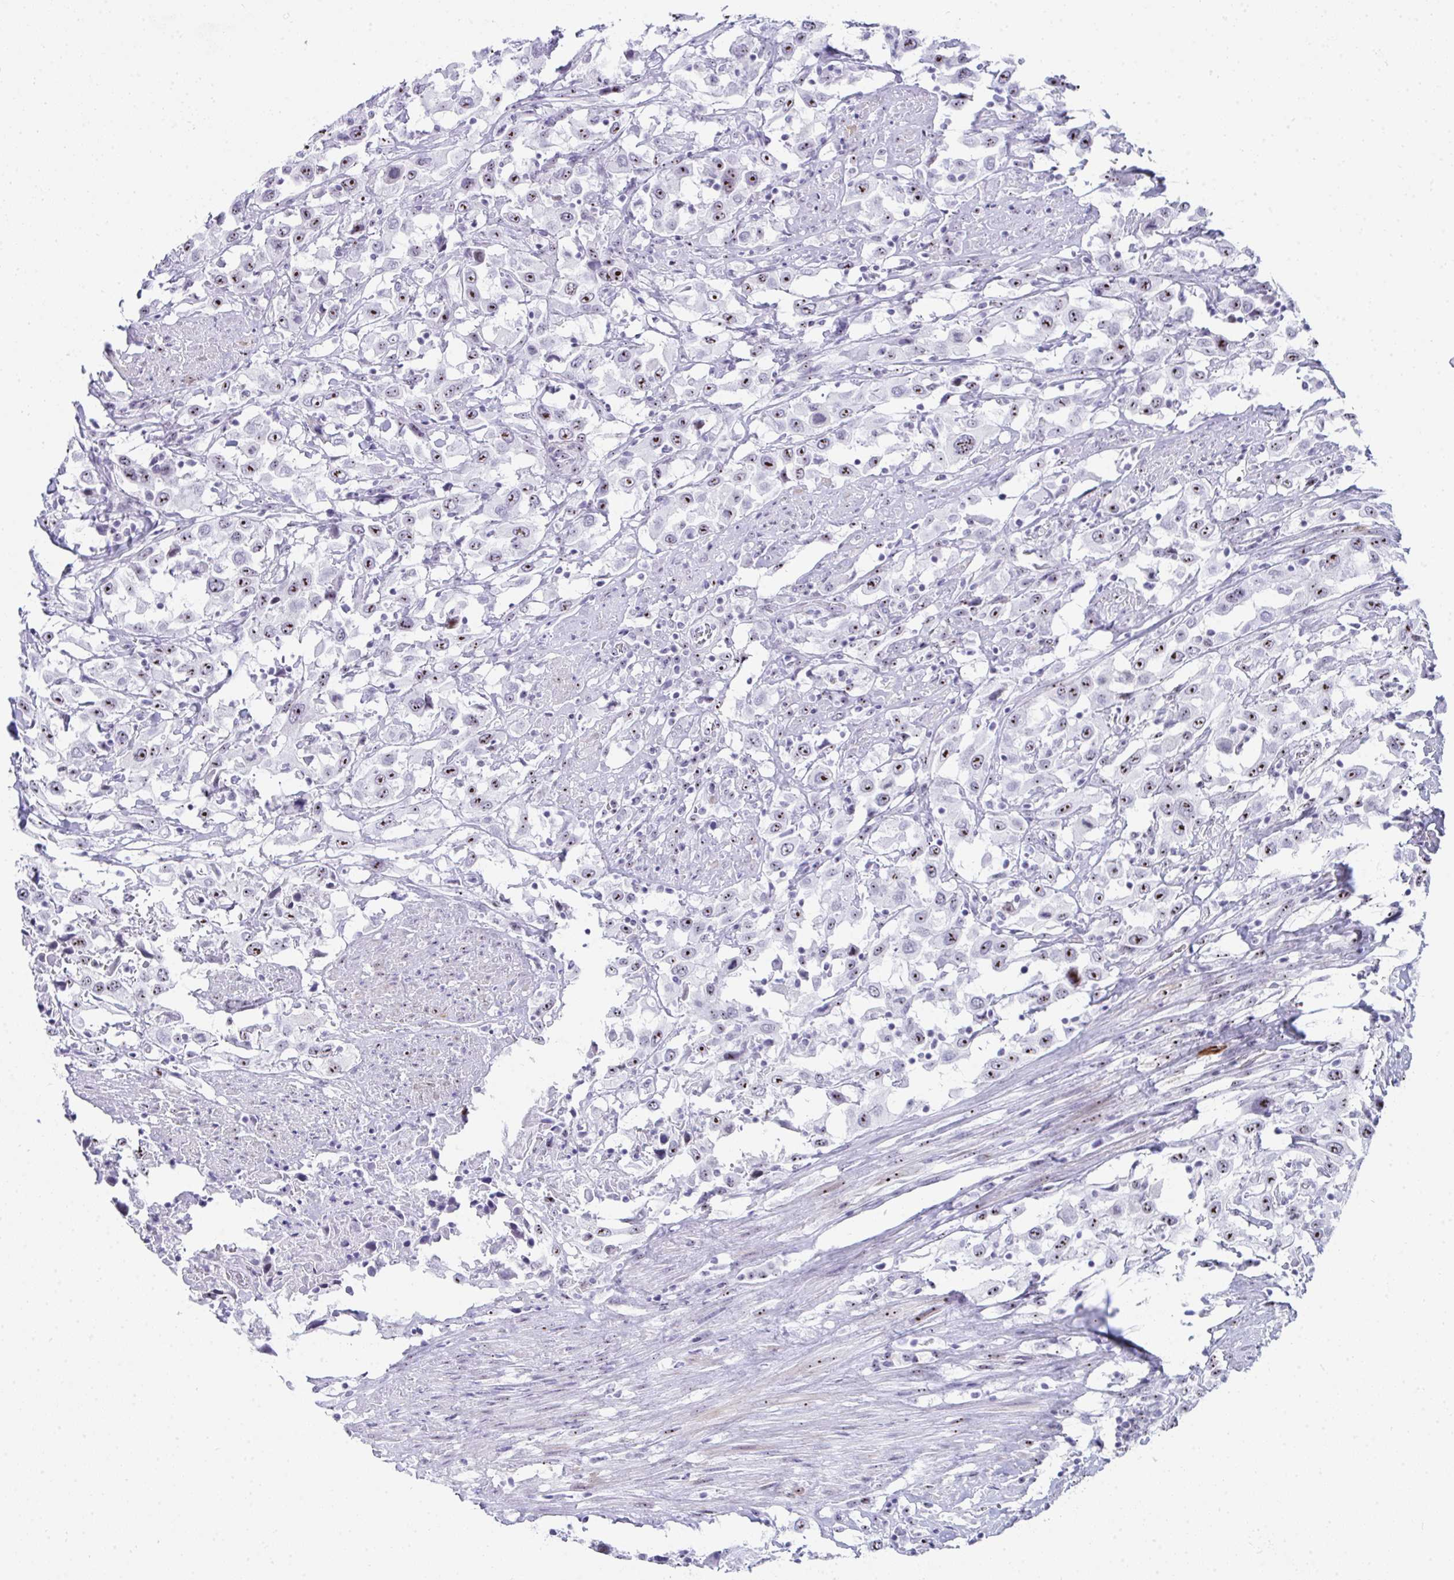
{"staining": {"intensity": "moderate", "quantity": ">75%", "location": "nuclear"}, "tissue": "urothelial cancer", "cell_type": "Tumor cells", "image_type": "cancer", "snomed": [{"axis": "morphology", "description": "Urothelial carcinoma, High grade"}, {"axis": "topography", "description": "Urinary bladder"}], "caption": "Tumor cells demonstrate moderate nuclear expression in approximately >75% of cells in urothelial cancer. (Stains: DAB (3,3'-diaminobenzidine) in brown, nuclei in blue, Microscopy: brightfield microscopy at high magnification).", "gene": "NOP10", "patient": {"sex": "male", "age": 61}}